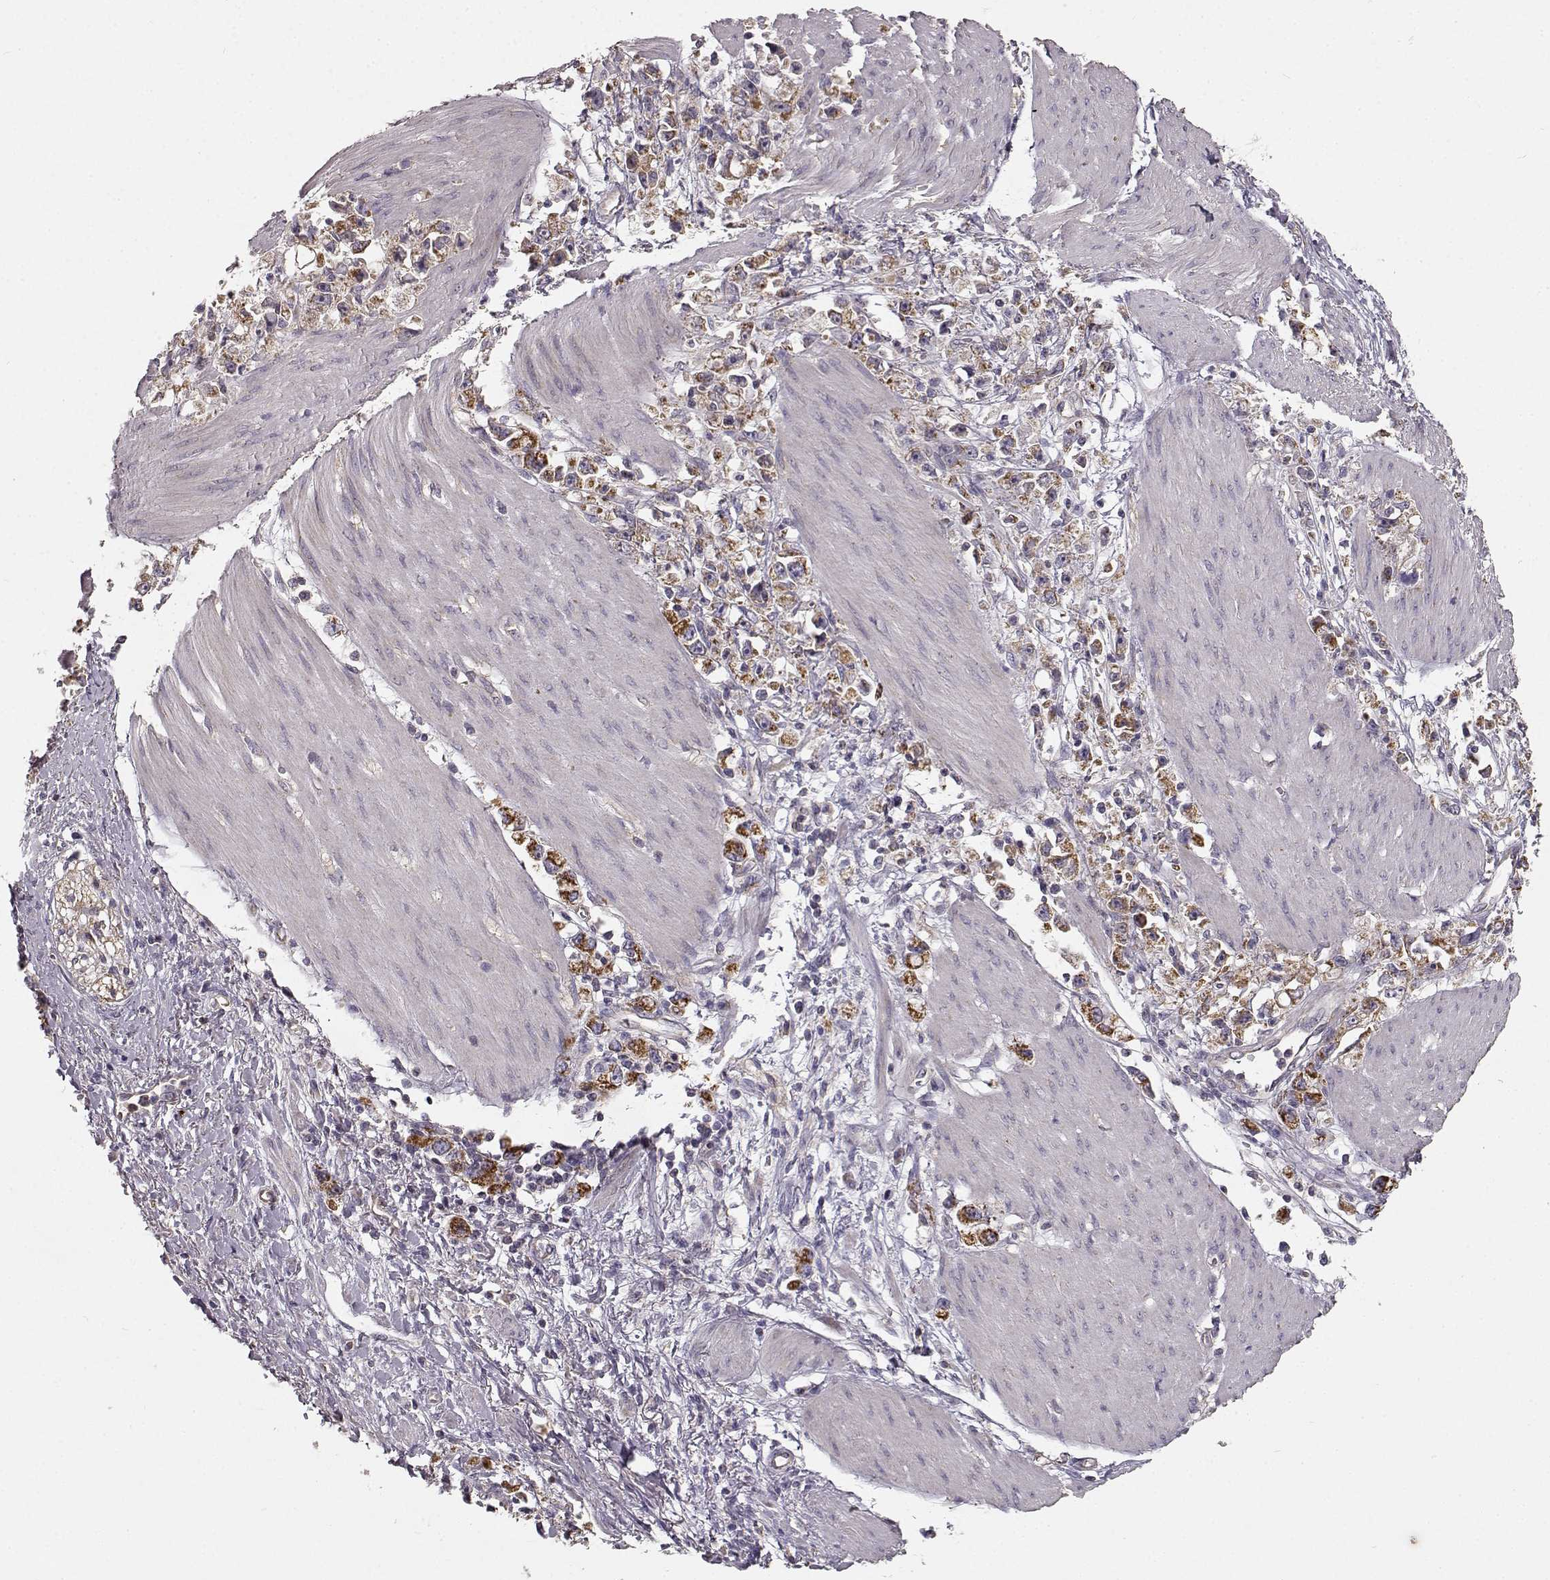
{"staining": {"intensity": "strong", "quantity": ">75%", "location": "cytoplasmic/membranous"}, "tissue": "stomach cancer", "cell_type": "Tumor cells", "image_type": "cancer", "snomed": [{"axis": "morphology", "description": "Adenocarcinoma, NOS"}, {"axis": "topography", "description": "Stomach"}], "caption": "Brown immunohistochemical staining in stomach adenocarcinoma demonstrates strong cytoplasmic/membranous expression in about >75% of tumor cells.", "gene": "ERBB3", "patient": {"sex": "female", "age": 59}}